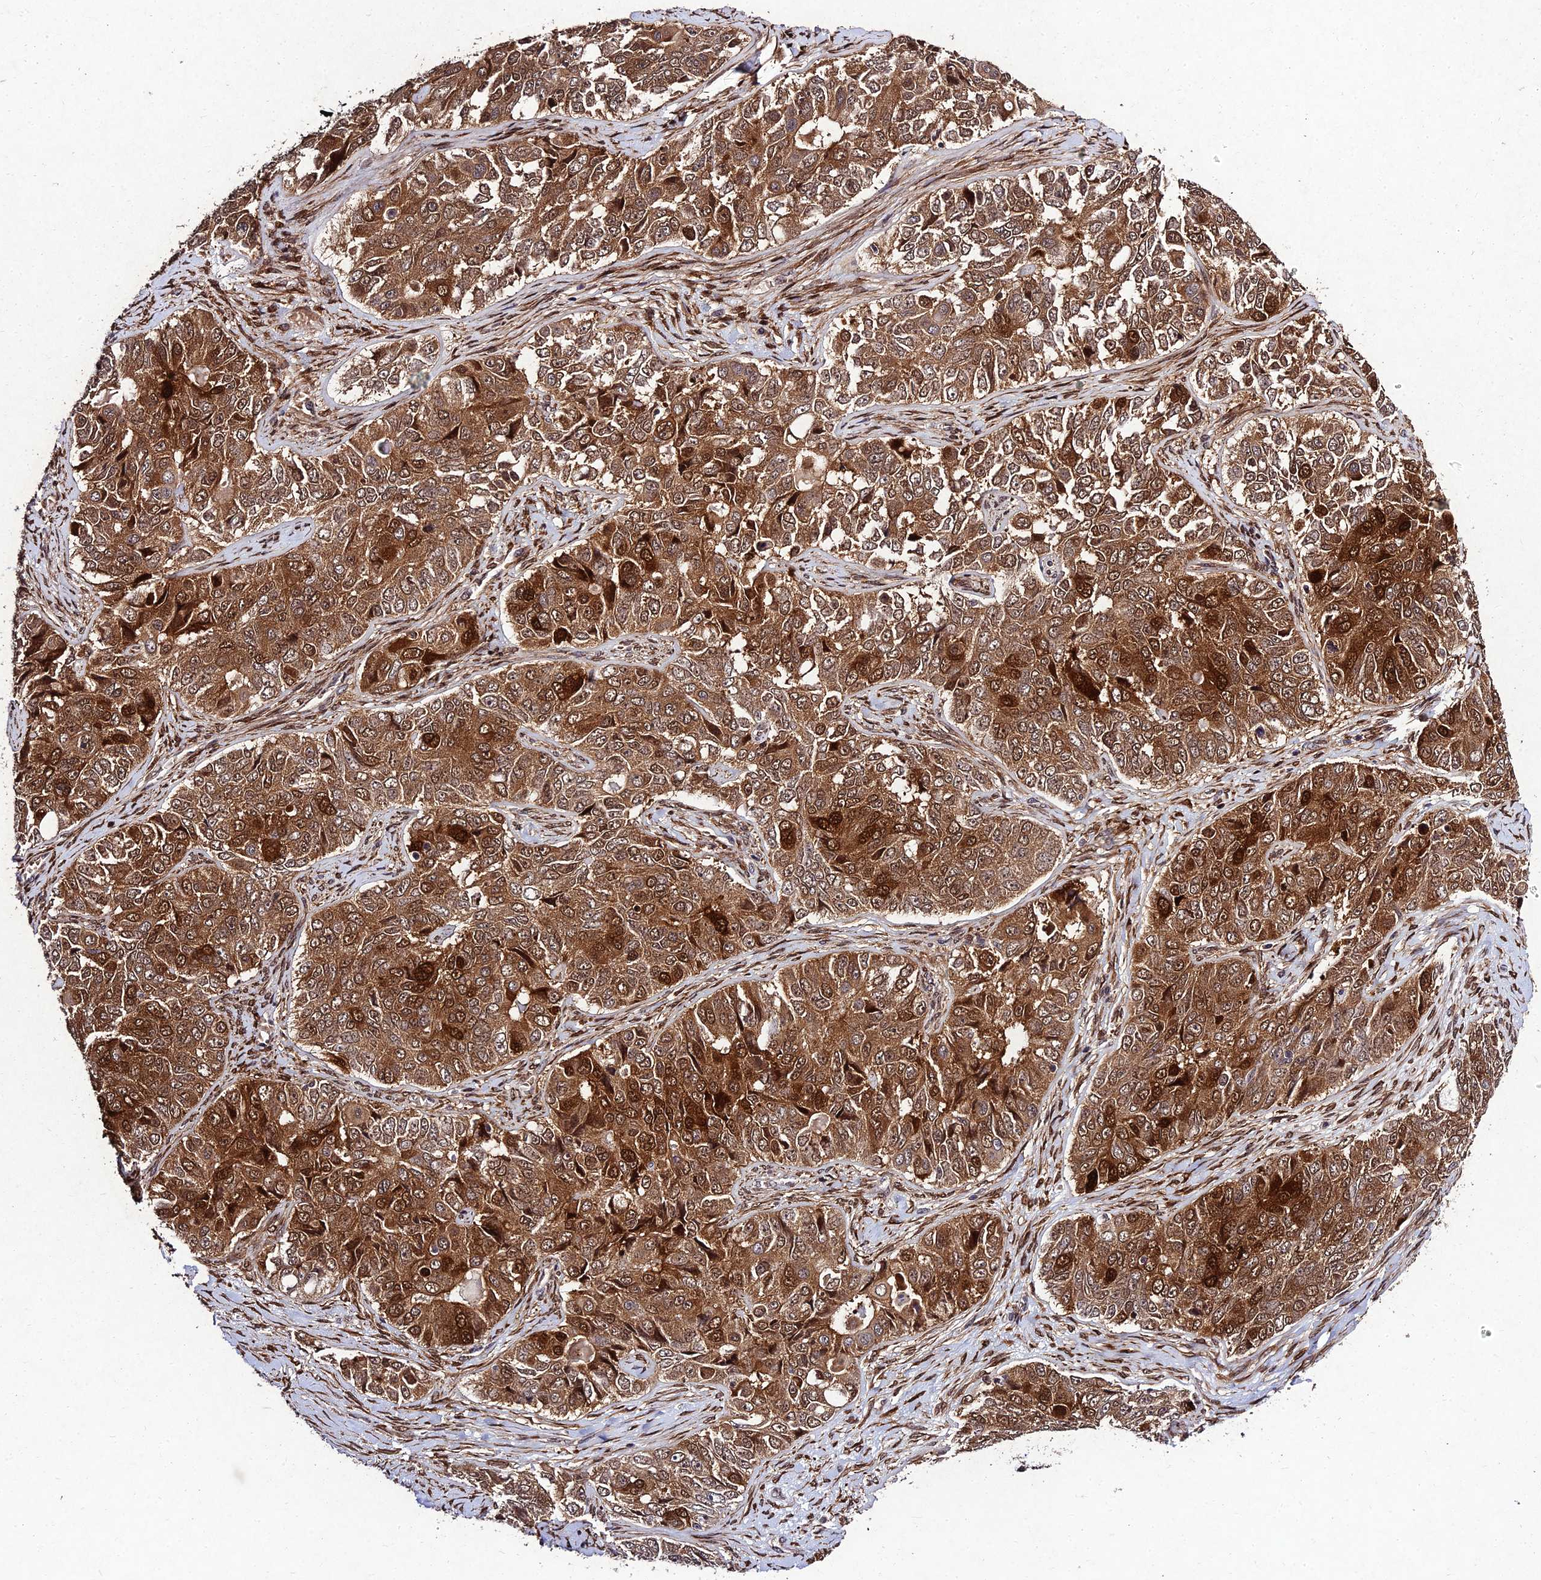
{"staining": {"intensity": "strong", "quantity": ">75%", "location": "cytoplasmic/membranous,nuclear"}, "tissue": "ovarian cancer", "cell_type": "Tumor cells", "image_type": "cancer", "snomed": [{"axis": "morphology", "description": "Carcinoma, endometroid"}, {"axis": "topography", "description": "Ovary"}], "caption": "Ovarian cancer (endometroid carcinoma) stained with a protein marker reveals strong staining in tumor cells.", "gene": "MKKS", "patient": {"sex": "female", "age": 51}}